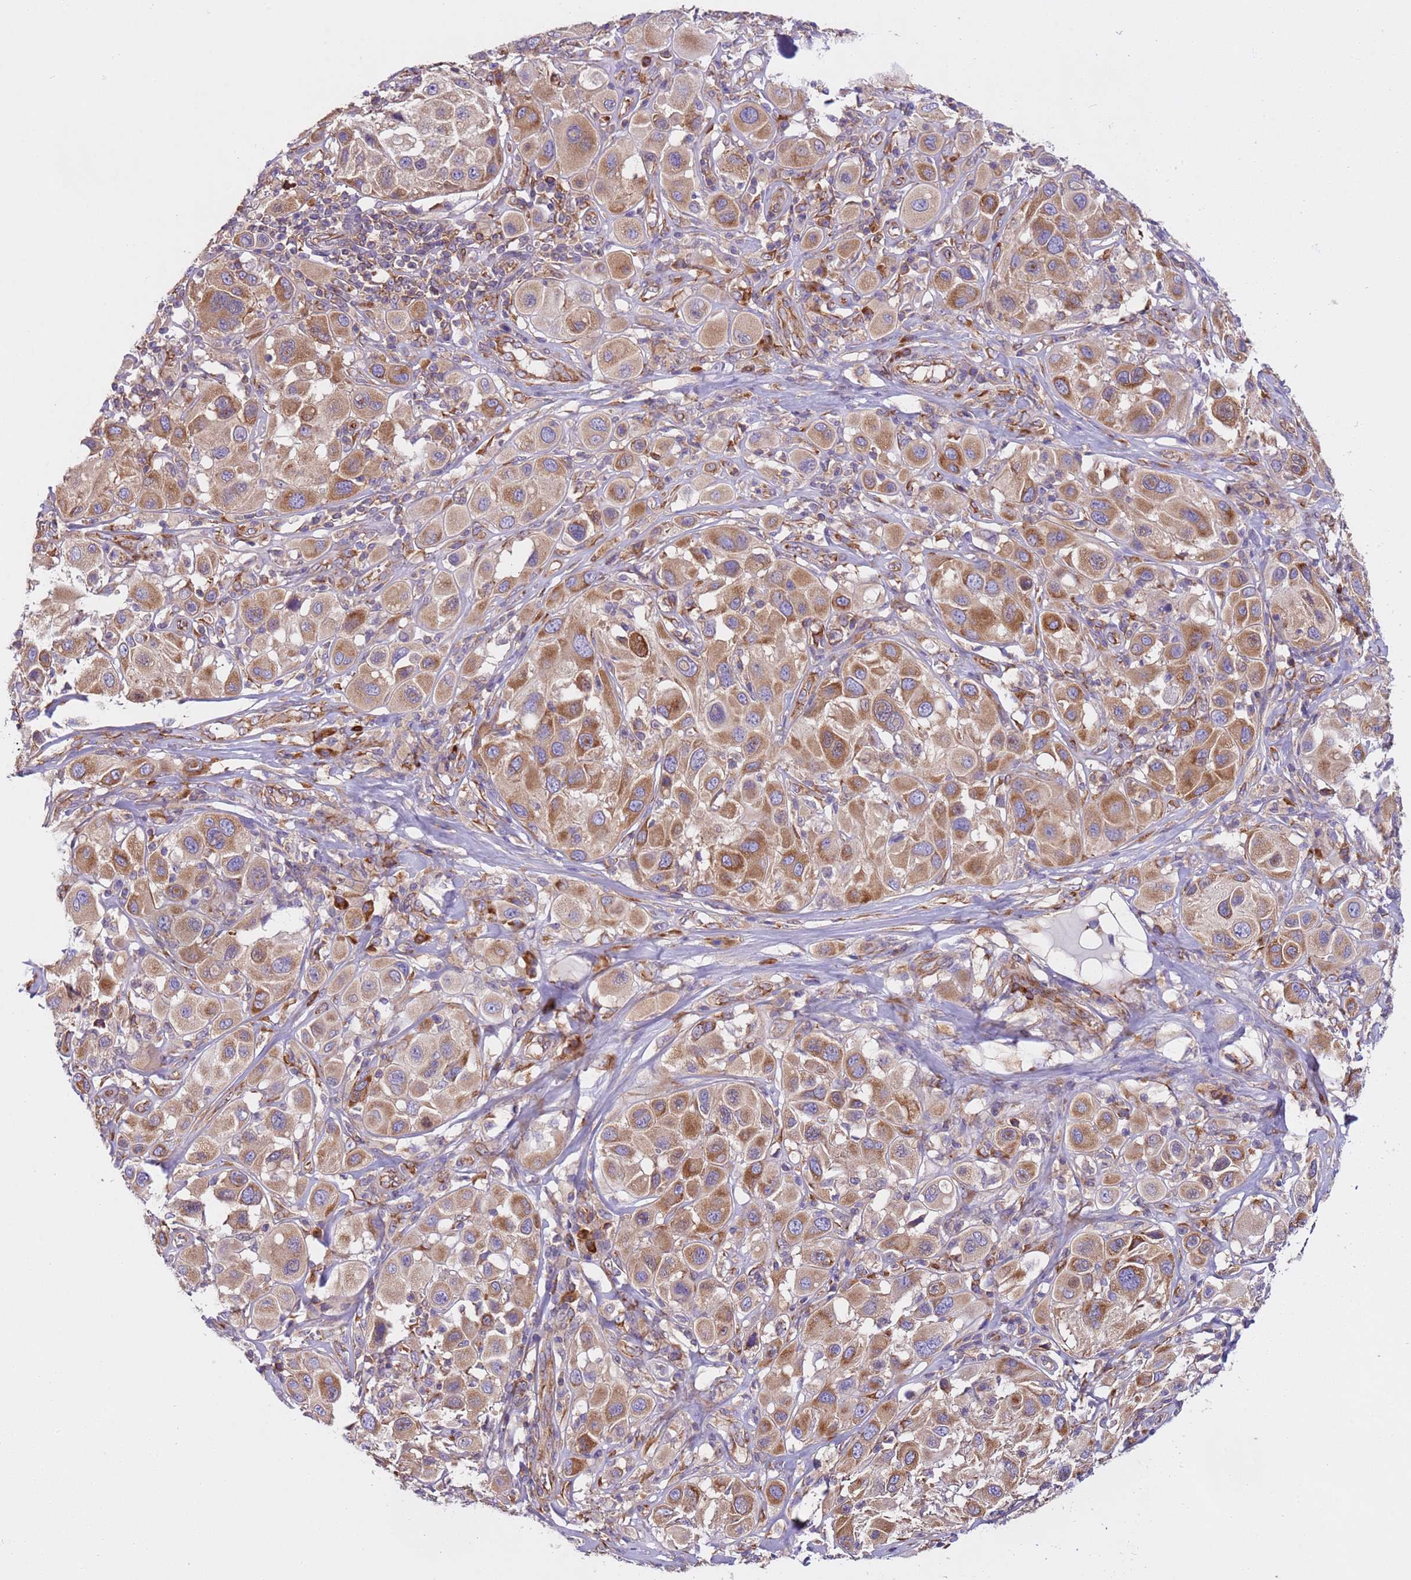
{"staining": {"intensity": "moderate", "quantity": ">75%", "location": "cytoplasmic/membranous"}, "tissue": "melanoma", "cell_type": "Tumor cells", "image_type": "cancer", "snomed": [{"axis": "morphology", "description": "Malignant melanoma, Metastatic site"}, {"axis": "topography", "description": "Skin"}], "caption": "Immunohistochemical staining of human melanoma demonstrates medium levels of moderate cytoplasmic/membranous staining in approximately >75% of tumor cells.", "gene": "VARS1", "patient": {"sex": "male", "age": 41}}